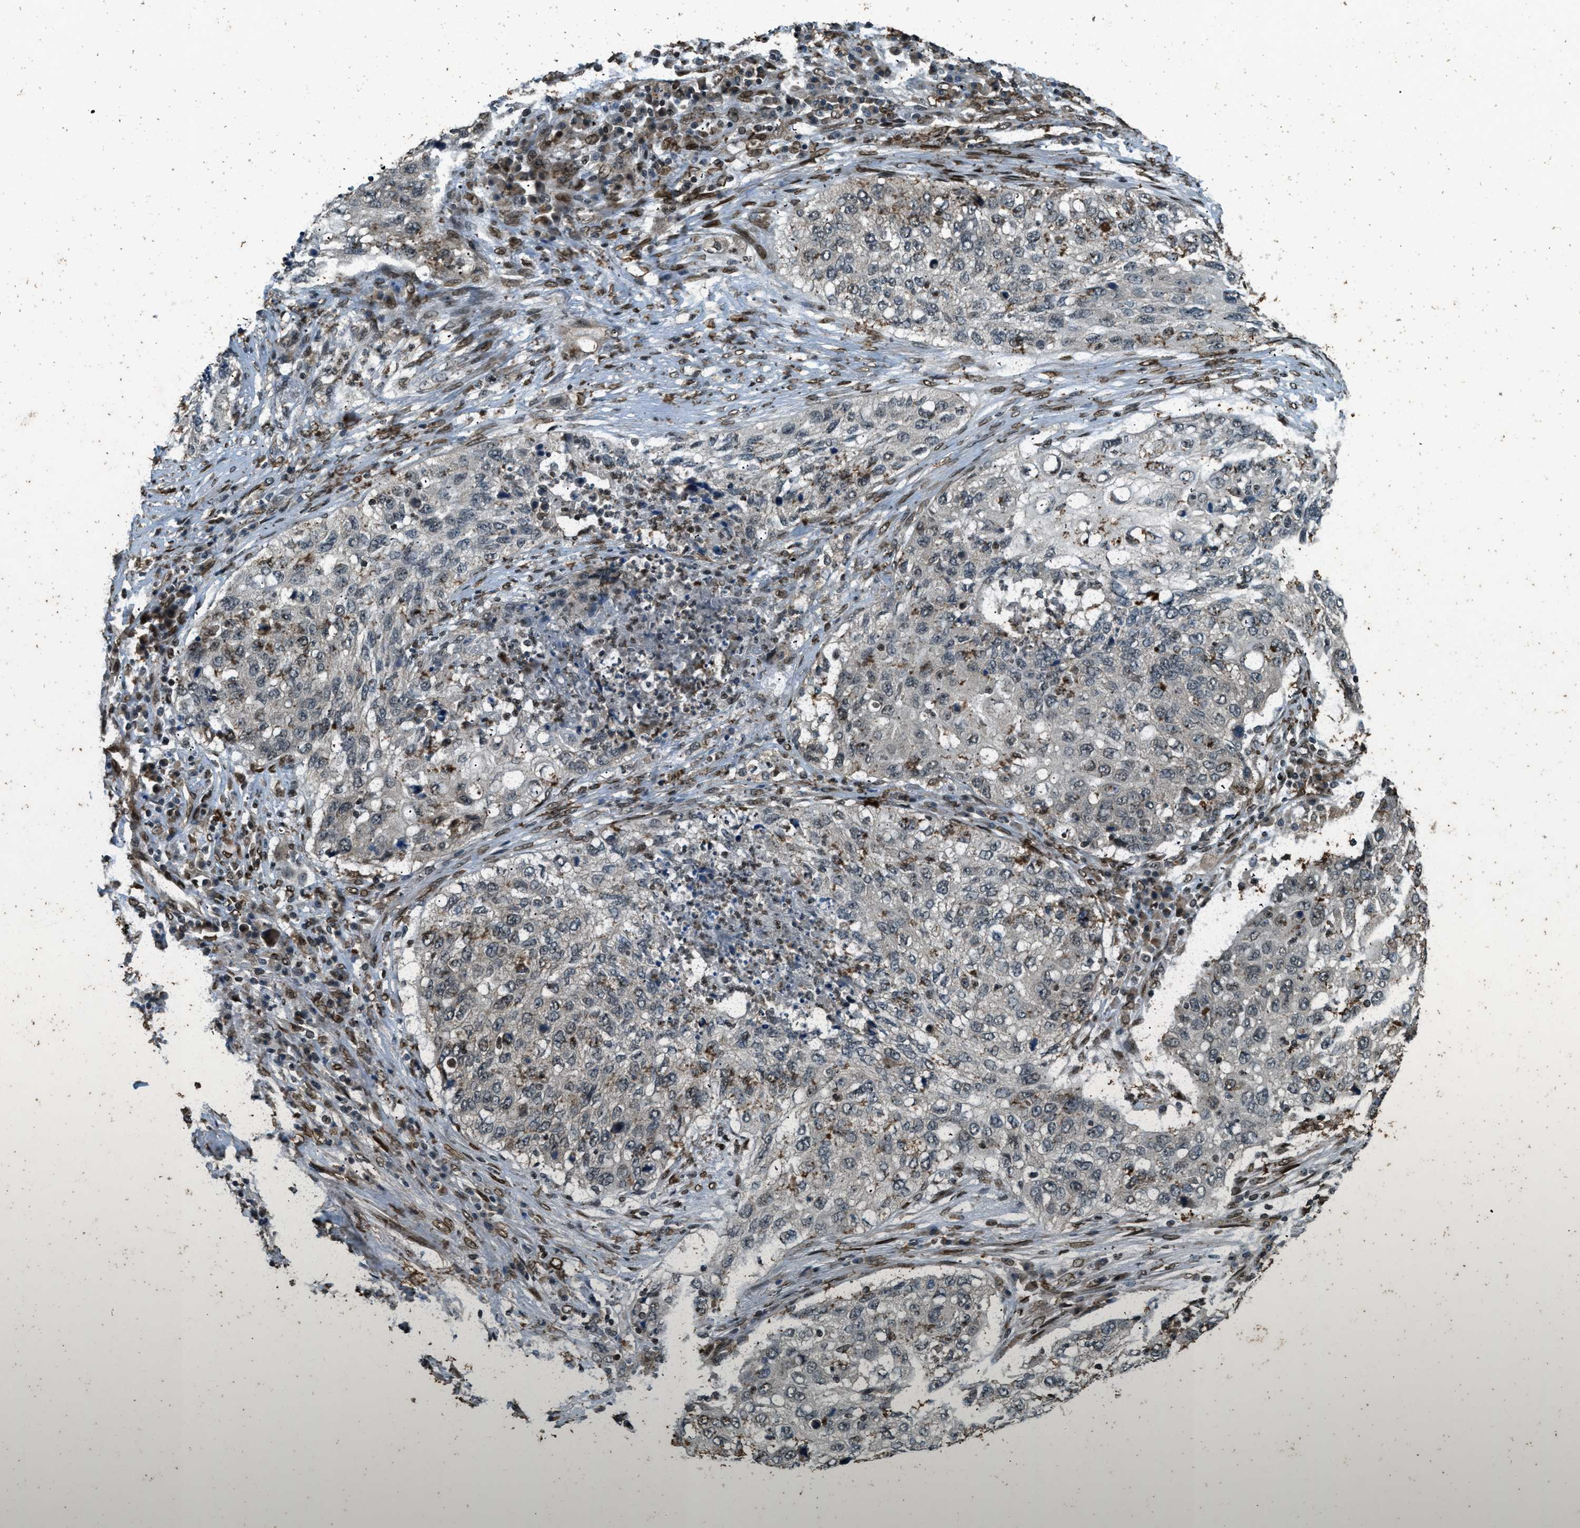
{"staining": {"intensity": "negative", "quantity": "none", "location": "none"}, "tissue": "lung cancer", "cell_type": "Tumor cells", "image_type": "cancer", "snomed": [{"axis": "morphology", "description": "Squamous cell carcinoma, NOS"}, {"axis": "topography", "description": "Lung"}], "caption": "A high-resolution image shows immunohistochemistry (IHC) staining of lung cancer (squamous cell carcinoma), which reveals no significant staining in tumor cells. (Brightfield microscopy of DAB immunohistochemistry at high magnification).", "gene": "SYNE1", "patient": {"sex": "female", "age": 63}}